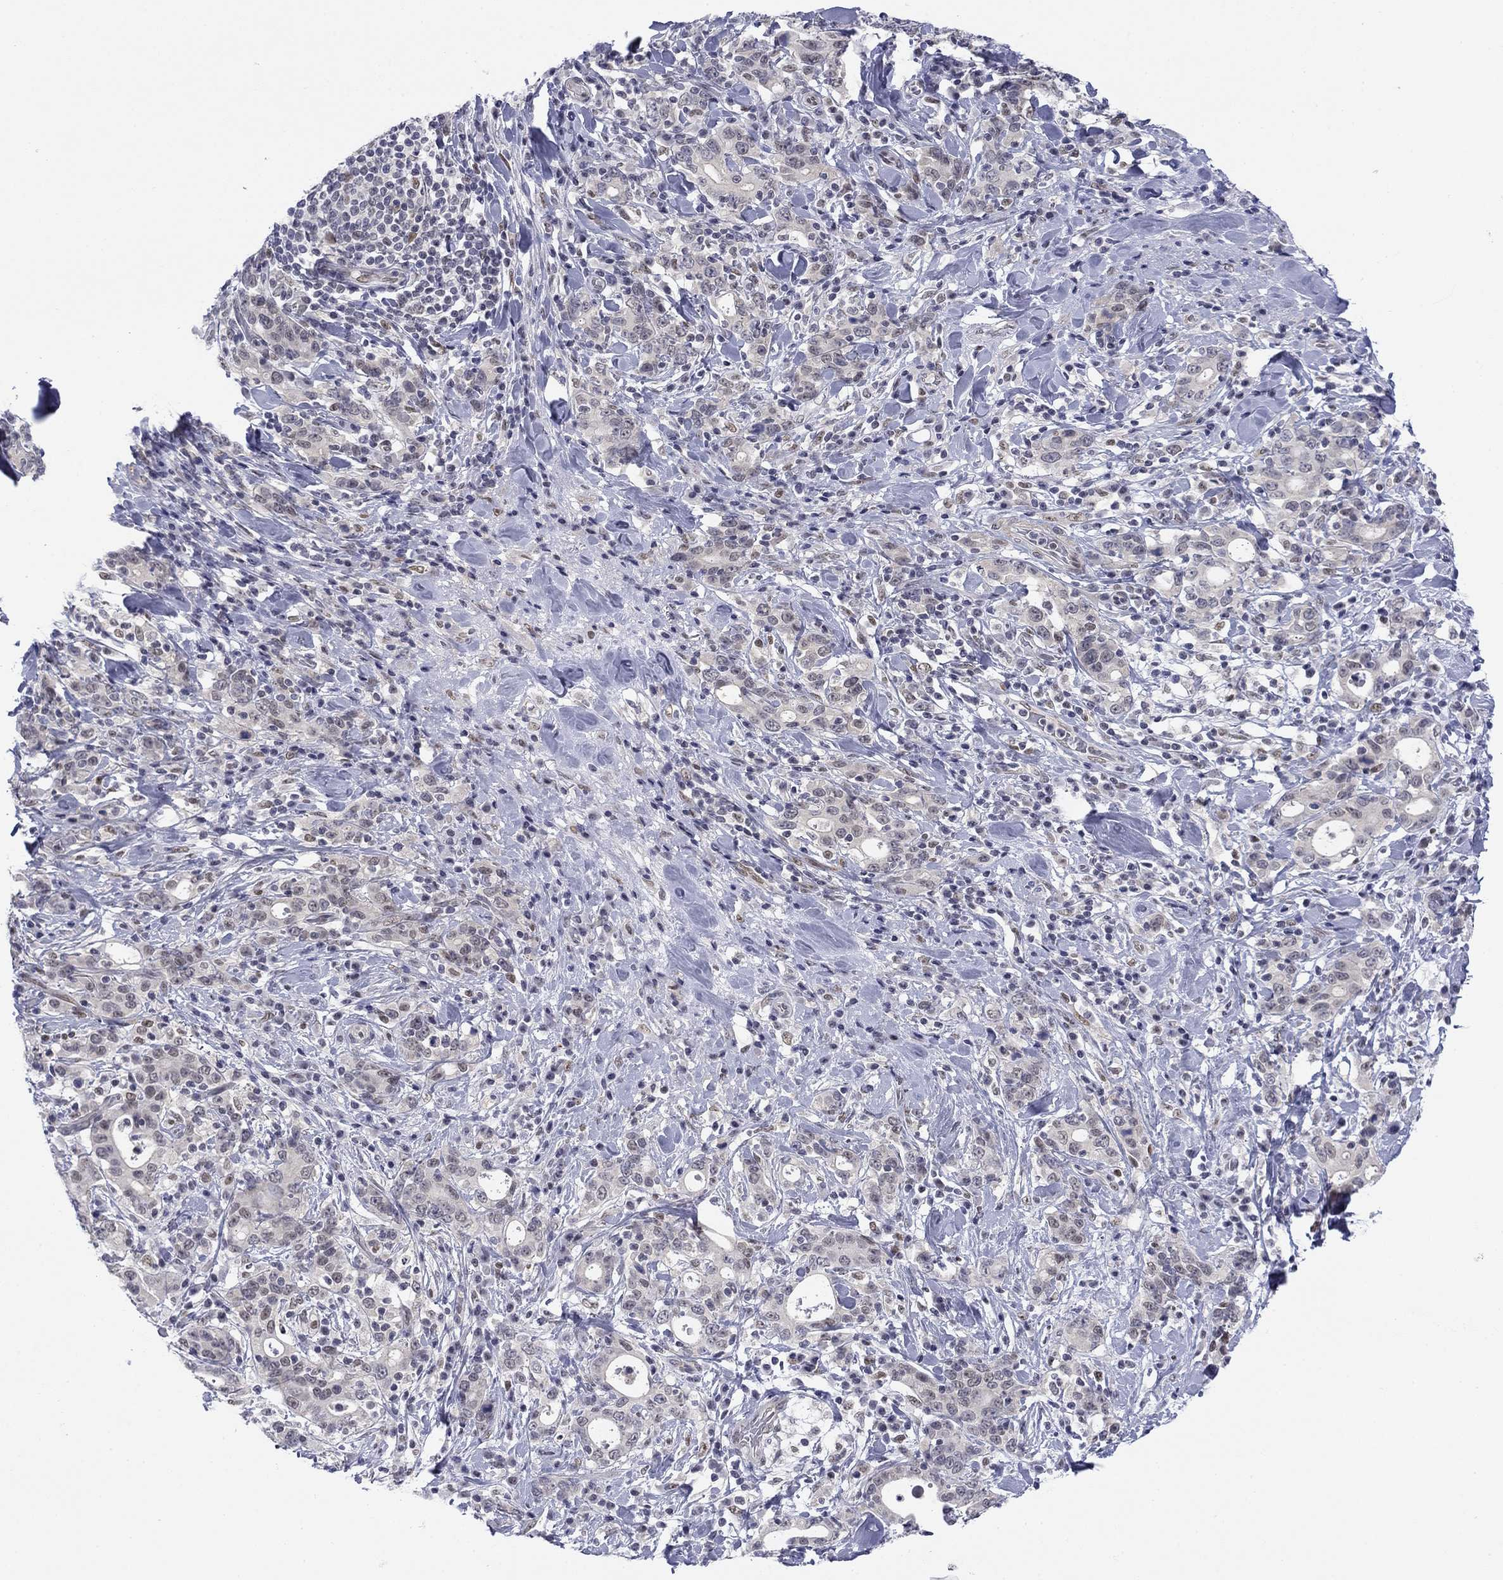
{"staining": {"intensity": "negative", "quantity": "none", "location": "none"}, "tissue": "stomach cancer", "cell_type": "Tumor cells", "image_type": "cancer", "snomed": [{"axis": "morphology", "description": "Adenocarcinoma, NOS"}, {"axis": "topography", "description": "Stomach"}], "caption": "A photomicrograph of stomach cancer stained for a protein exhibits no brown staining in tumor cells.", "gene": "TIGD4", "patient": {"sex": "male", "age": 79}}